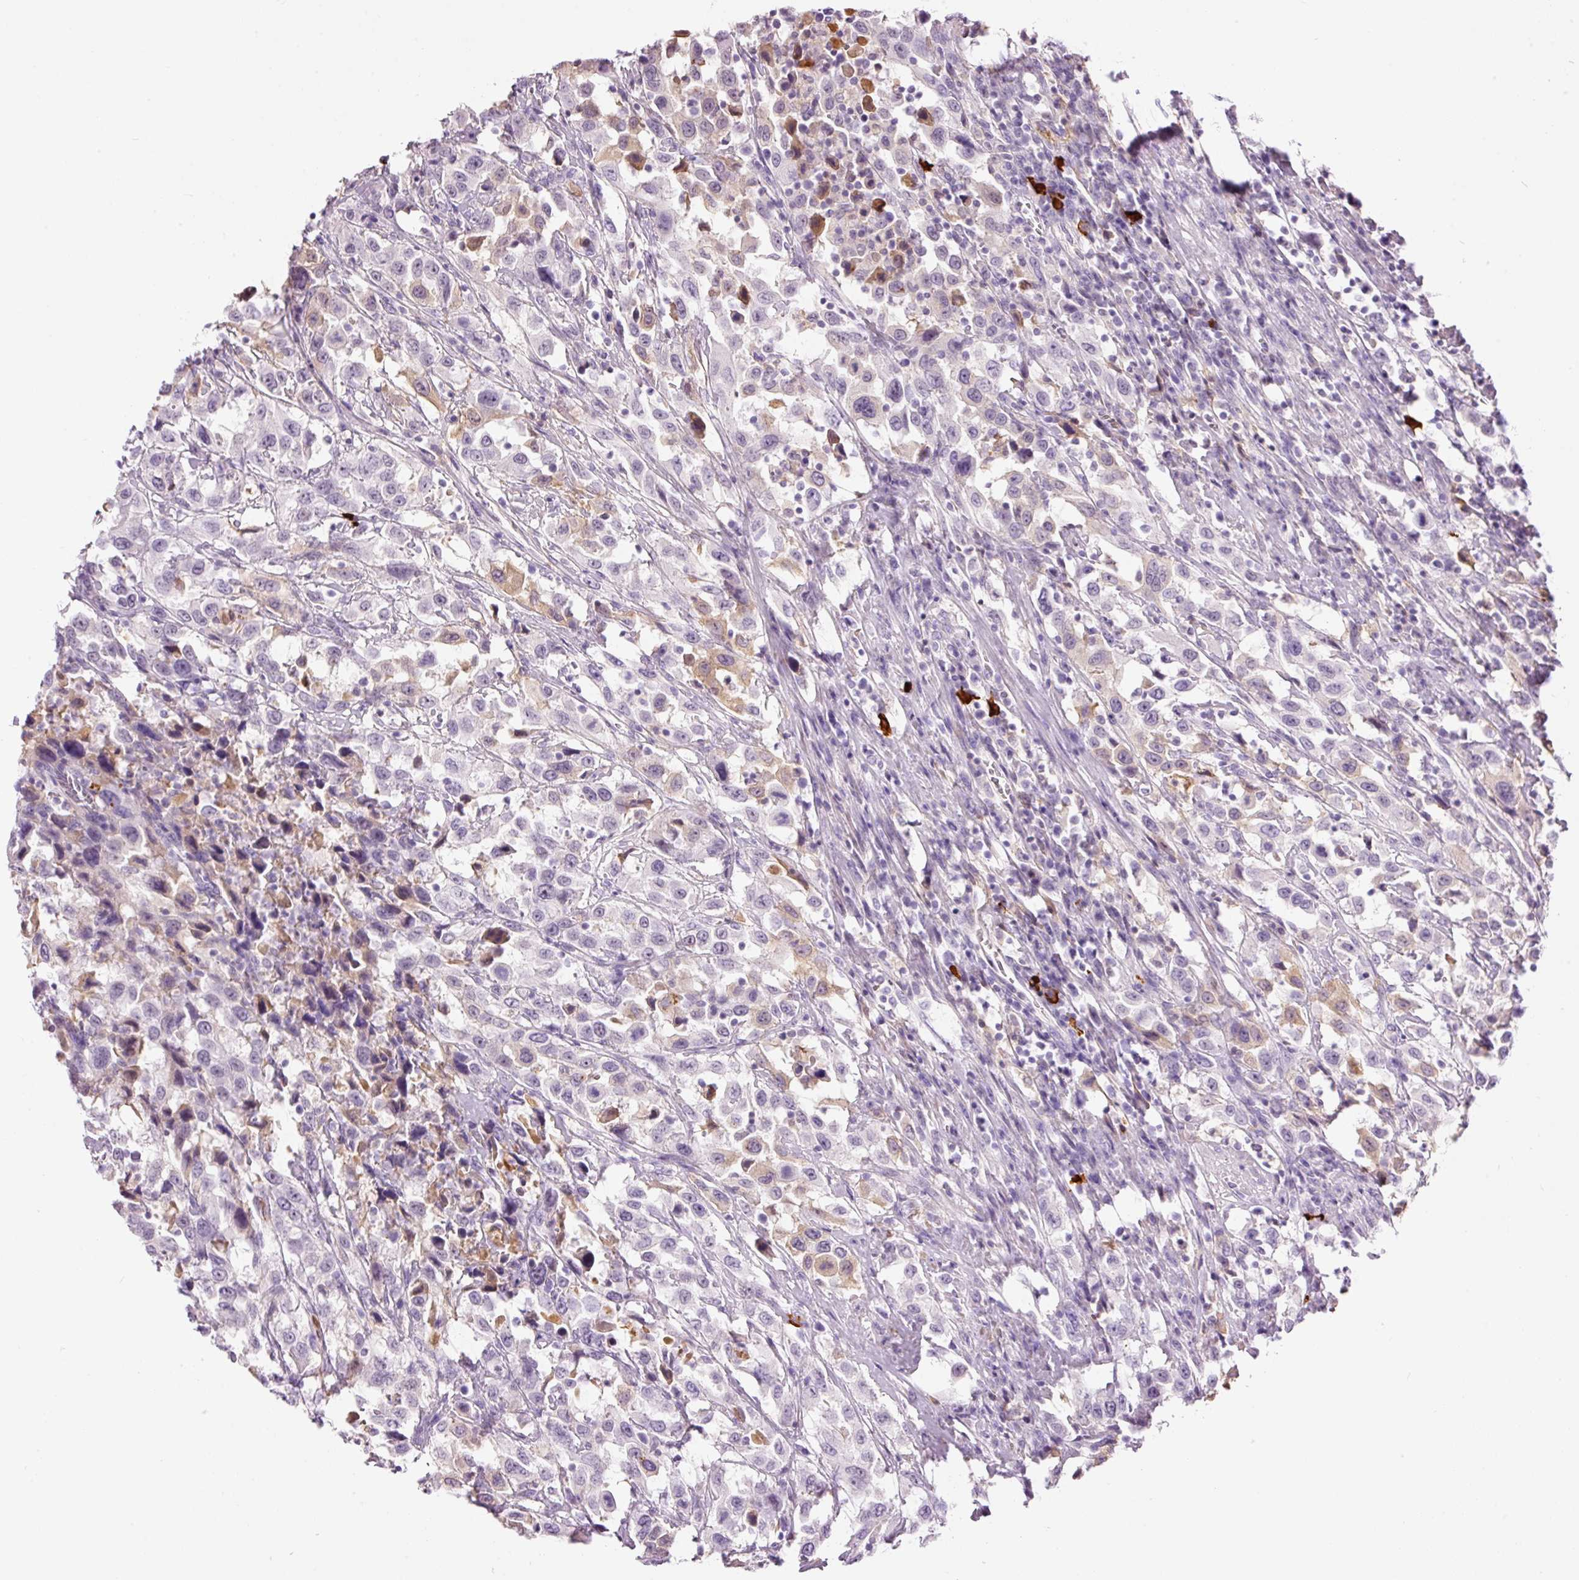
{"staining": {"intensity": "weak", "quantity": "<25%", "location": "cytoplasmic/membranous"}, "tissue": "urothelial cancer", "cell_type": "Tumor cells", "image_type": "cancer", "snomed": [{"axis": "morphology", "description": "Urothelial carcinoma, High grade"}, {"axis": "topography", "description": "Urinary bladder"}], "caption": "An image of human urothelial cancer is negative for staining in tumor cells.", "gene": "PRPF38B", "patient": {"sex": "male", "age": 61}}